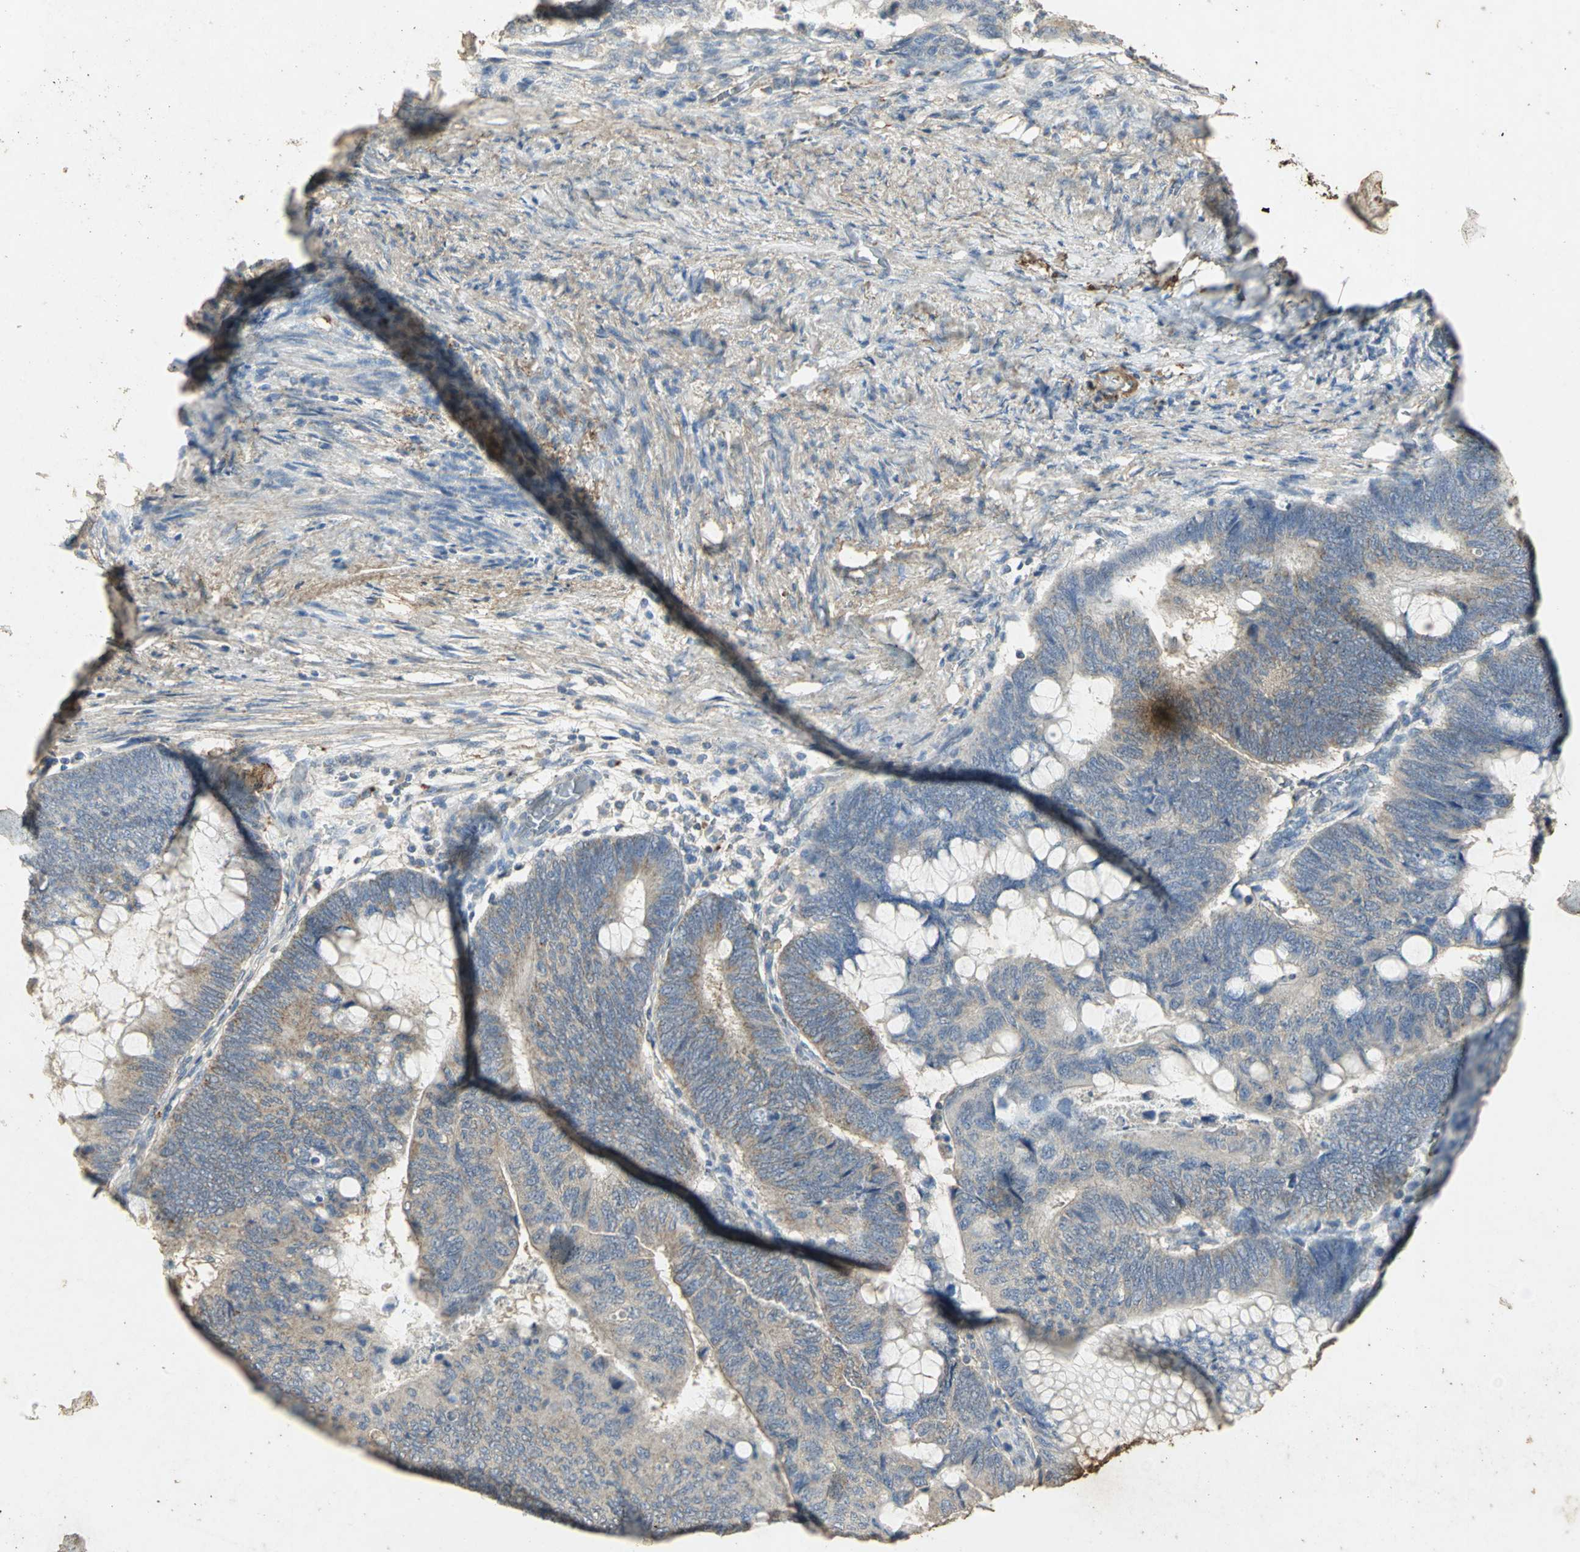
{"staining": {"intensity": "weak", "quantity": ">75%", "location": "cytoplasmic/membranous"}, "tissue": "colorectal cancer", "cell_type": "Tumor cells", "image_type": "cancer", "snomed": [{"axis": "morphology", "description": "Normal tissue, NOS"}, {"axis": "morphology", "description": "Adenocarcinoma, NOS"}, {"axis": "topography", "description": "Rectum"}, {"axis": "topography", "description": "Peripheral nerve tissue"}], "caption": "Tumor cells reveal low levels of weak cytoplasmic/membranous expression in approximately >75% of cells in human colorectal cancer (adenocarcinoma).", "gene": "ASB9", "patient": {"sex": "male", "age": 92}}